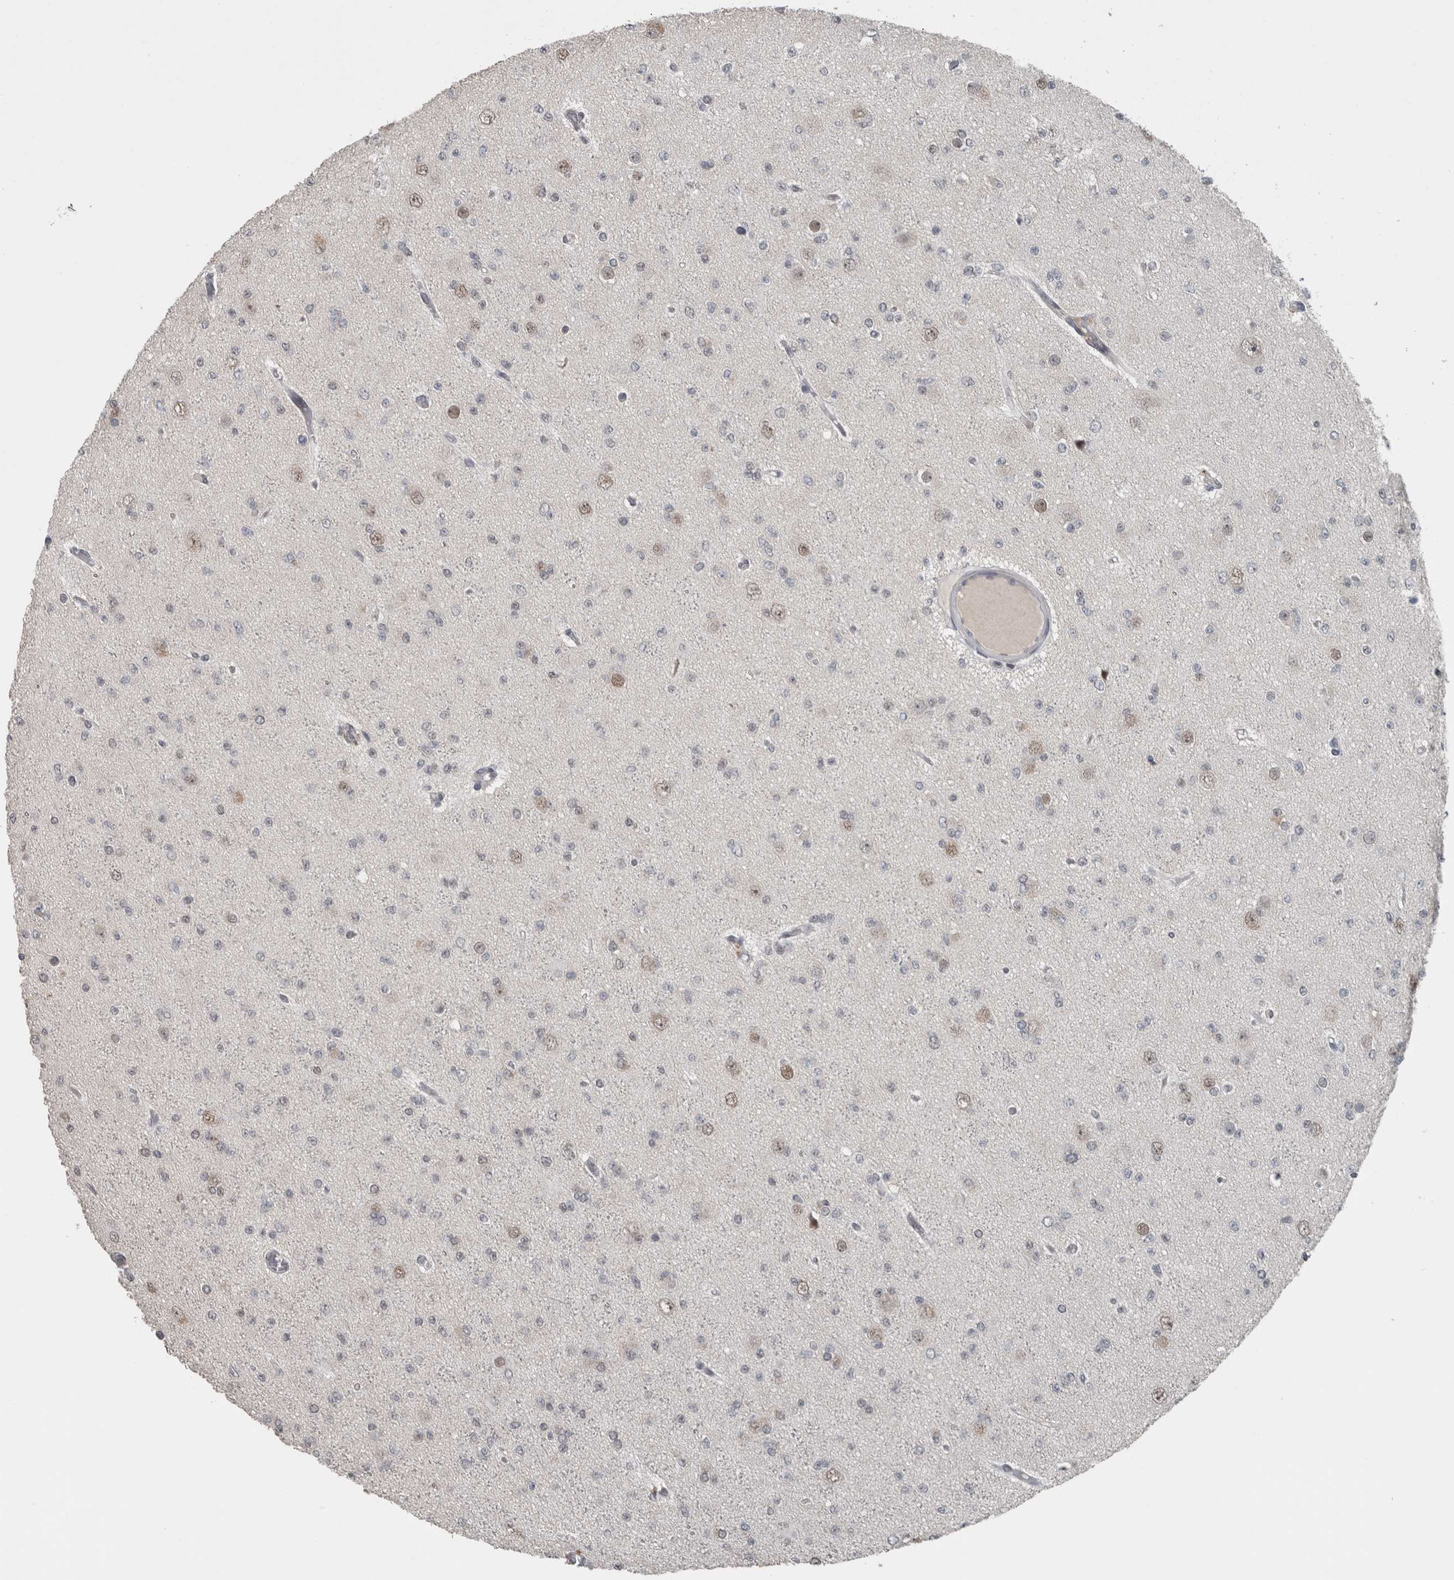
{"staining": {"intensity": "weak", "quantity": "<25%", "location": "cytoplasmic/membranous,nuclear"}, "tissue": "glioma", "cell_type": "Tumor cells", "image_type": "cancer", "snomed": [{"axis": "morphology", "description": "Glioma, malignant, Low grade"}, {"axis": "topography", "description": "Brain"}], "caption": "Immunohistochemical staining of malignant low-grade glioma reveals no significant staining in tumor cells.", "gene": "ZBTB21", "patient": {"sex": "female", "age": 22}}